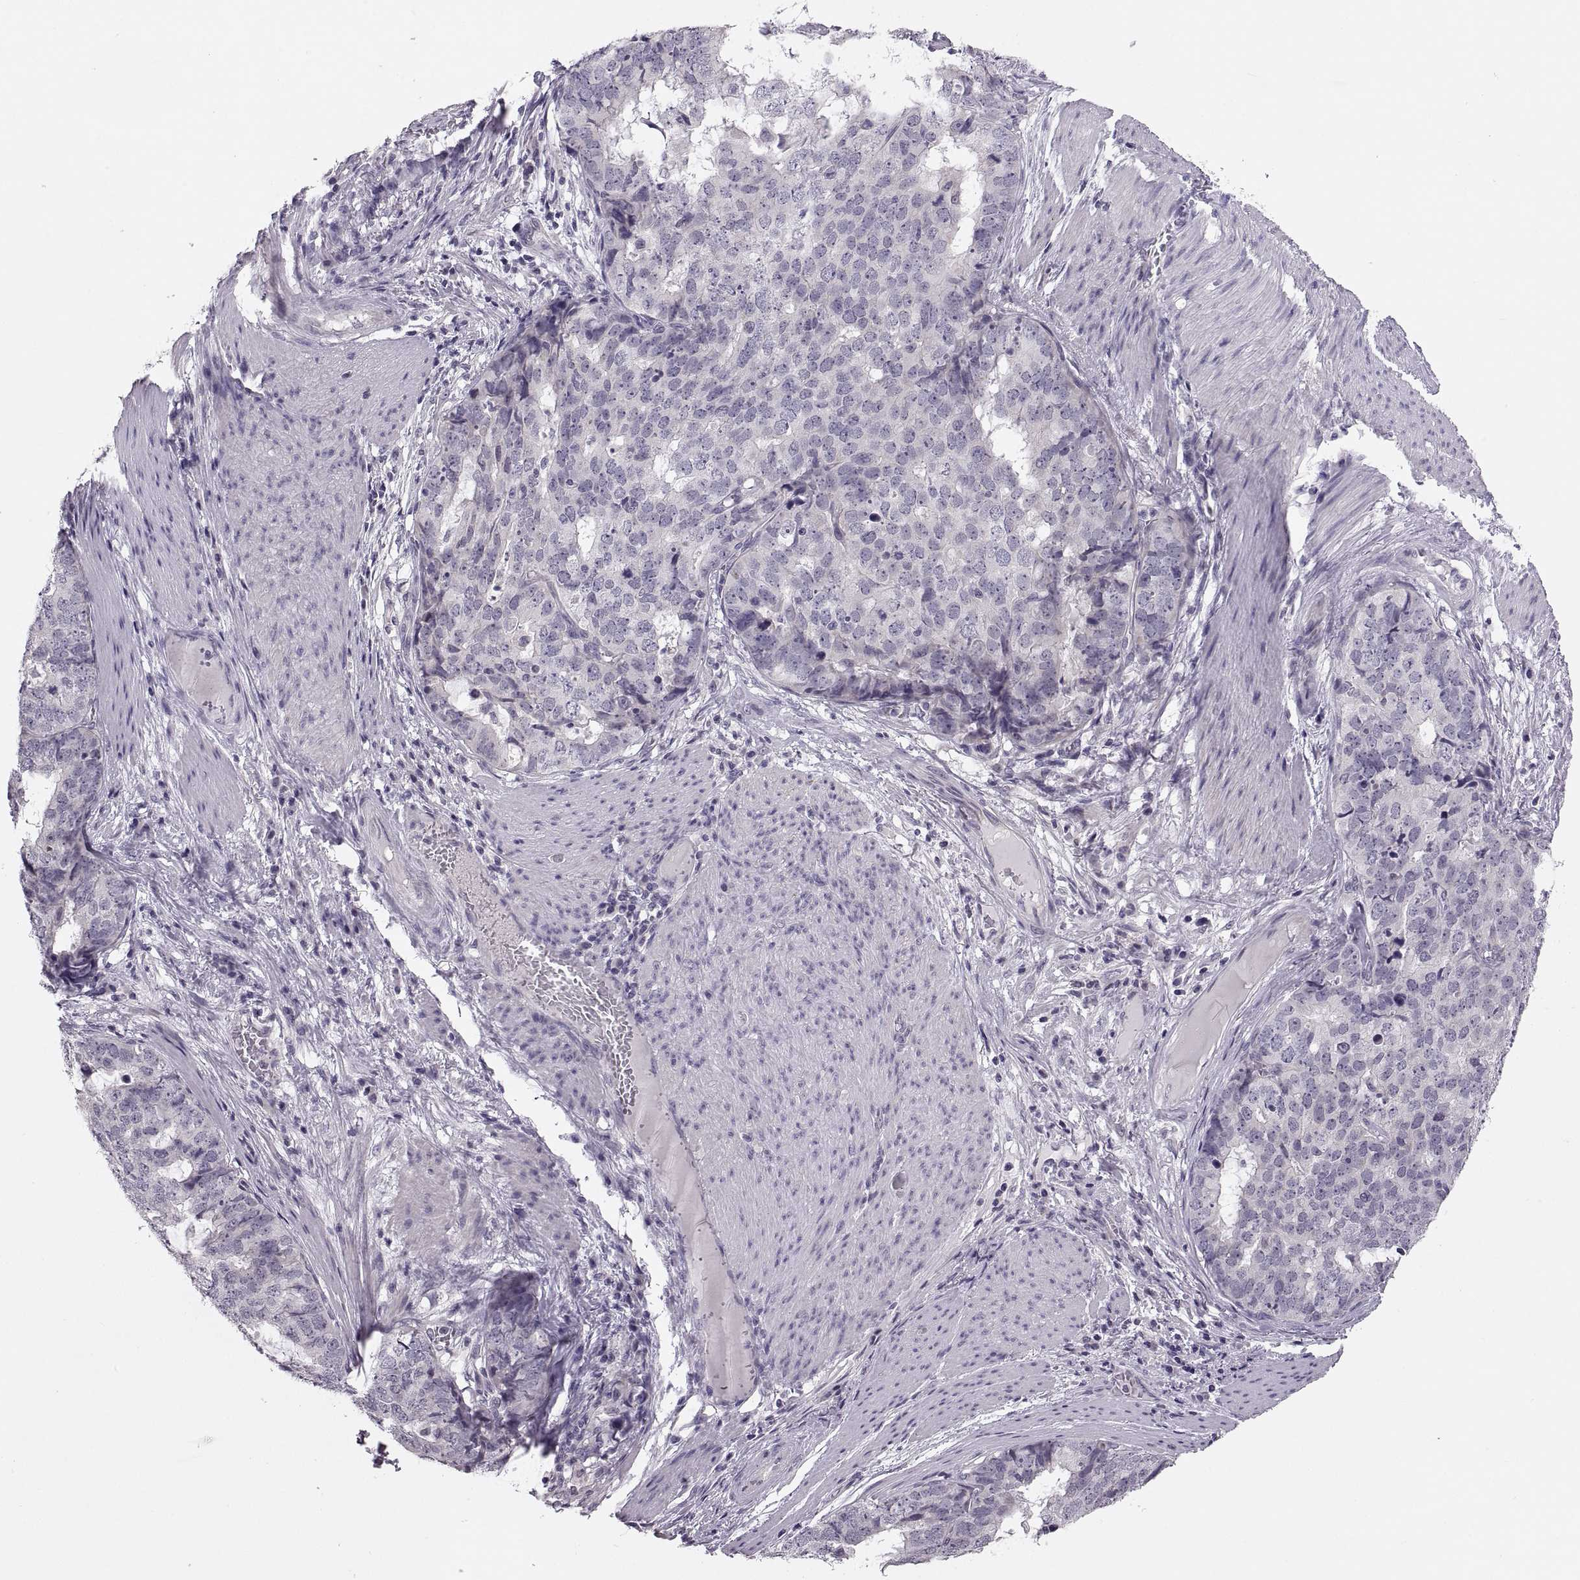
{"staining": {"intensity": "negative", "quantity": "none", "location": "none"}, "tissue": "stomach cancer", "cell_type": "Tumor cells", "image_type": "cancer", "snomed": [{"axis": "morphology", "description": "Adenocarcinoma, NOS"}, {"axis": "topography", "description": "Stomach"}], "caption": "This is a micrograph of IHC staining of stomach cancer, which shows no expression in tumor cells.", "gene": "ADH6", "patient": {"sex": "male", "age": 69}}